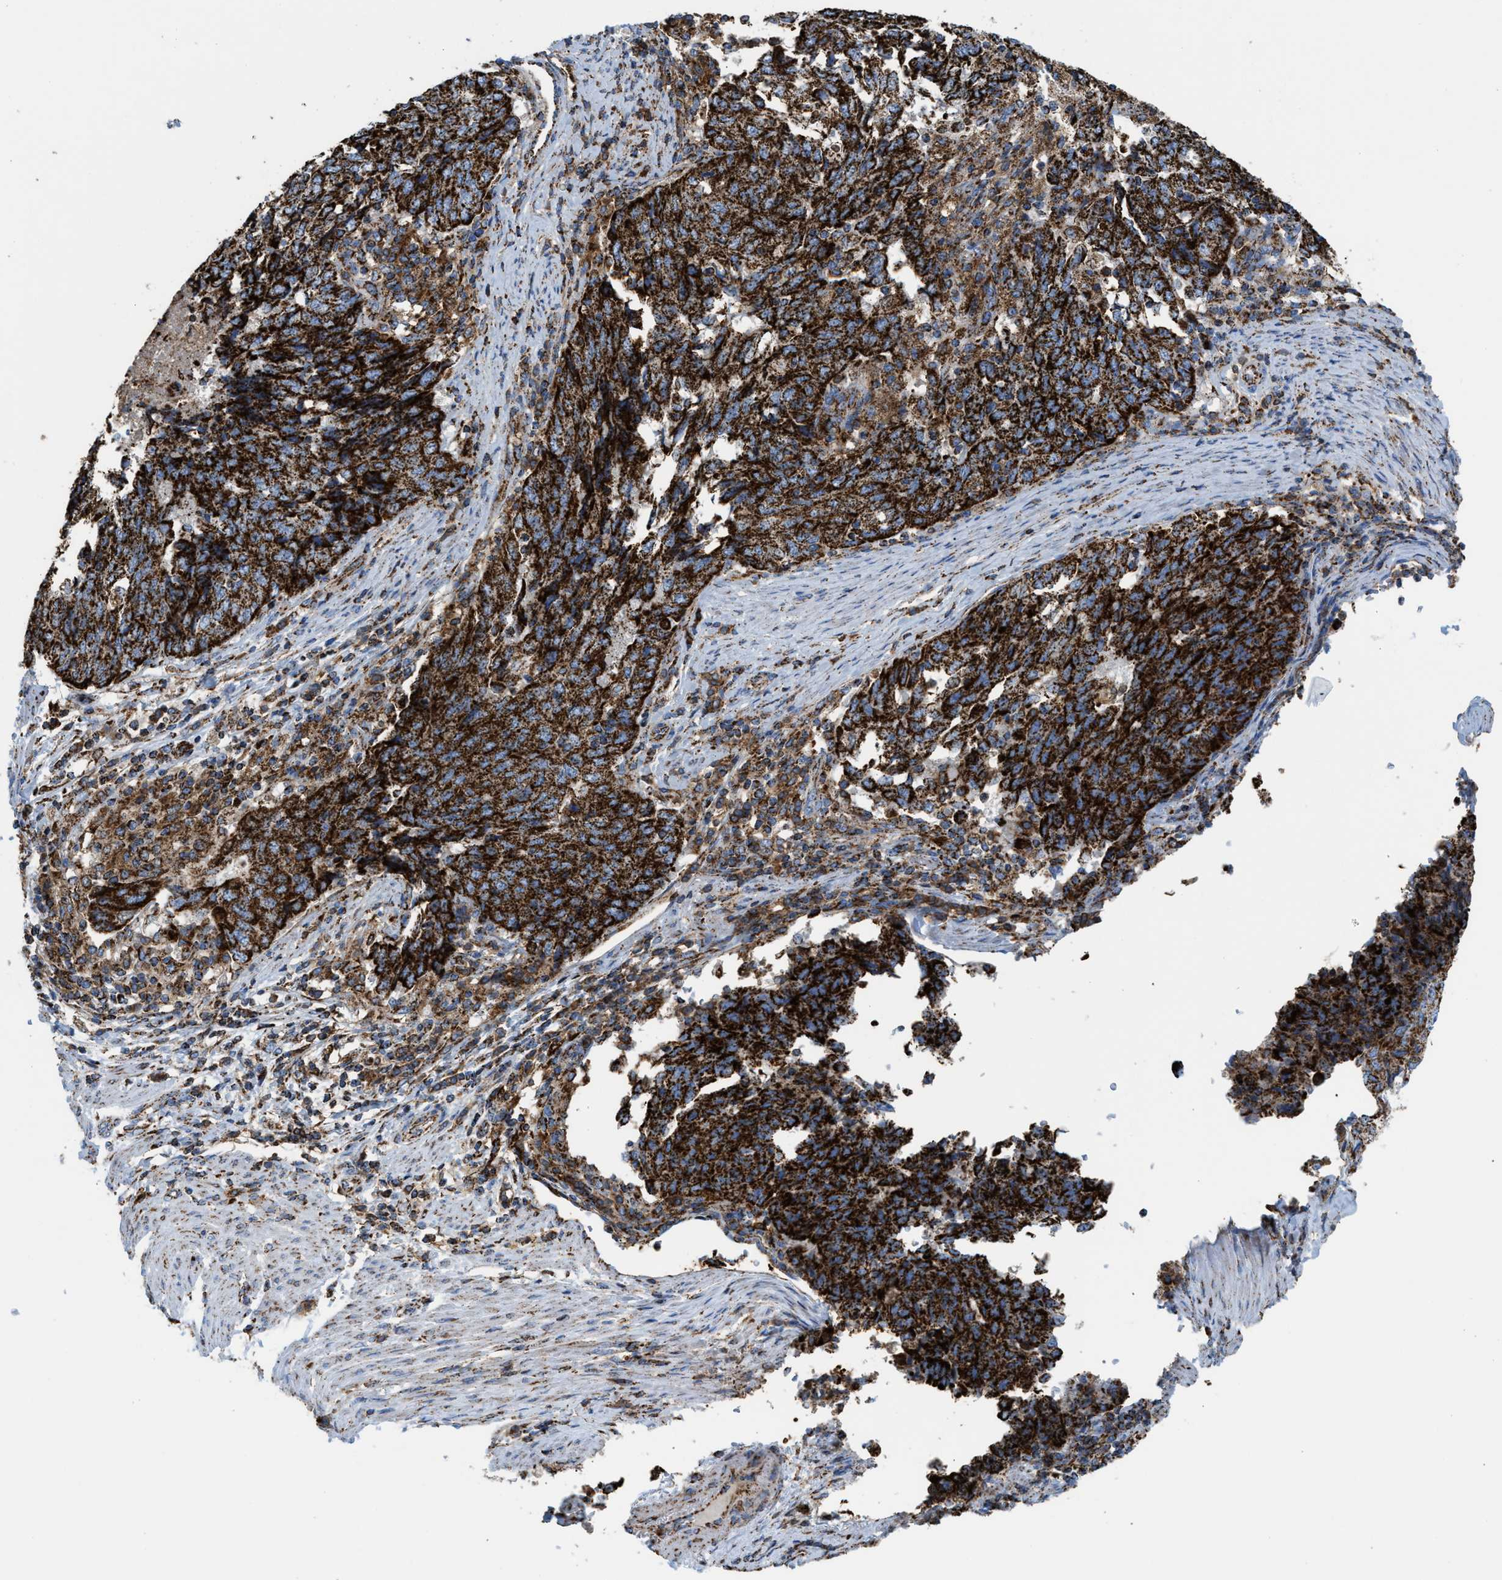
{"staining": {"intensity": "strong", "quantity": ">75%", "location": "cytoplasmic/membranous"}, "tissue": "endometrial cancer", "cell_type": "Tumor cells", "image_type": "cancer", "snomed": [{"axis": "morphology", "description": "Adenocarcinoma, NOS"}, {"axis": "topography", "description": "Endometrium"}], "caption": "Brown immunohistochemical staining in human endometrial cancer exhibits strong cytoplasmic/membranous positivity in approximately >75% of tumor cells.", "gene": "ECHS1", "patient": {"sex": "female", "age": 80}}